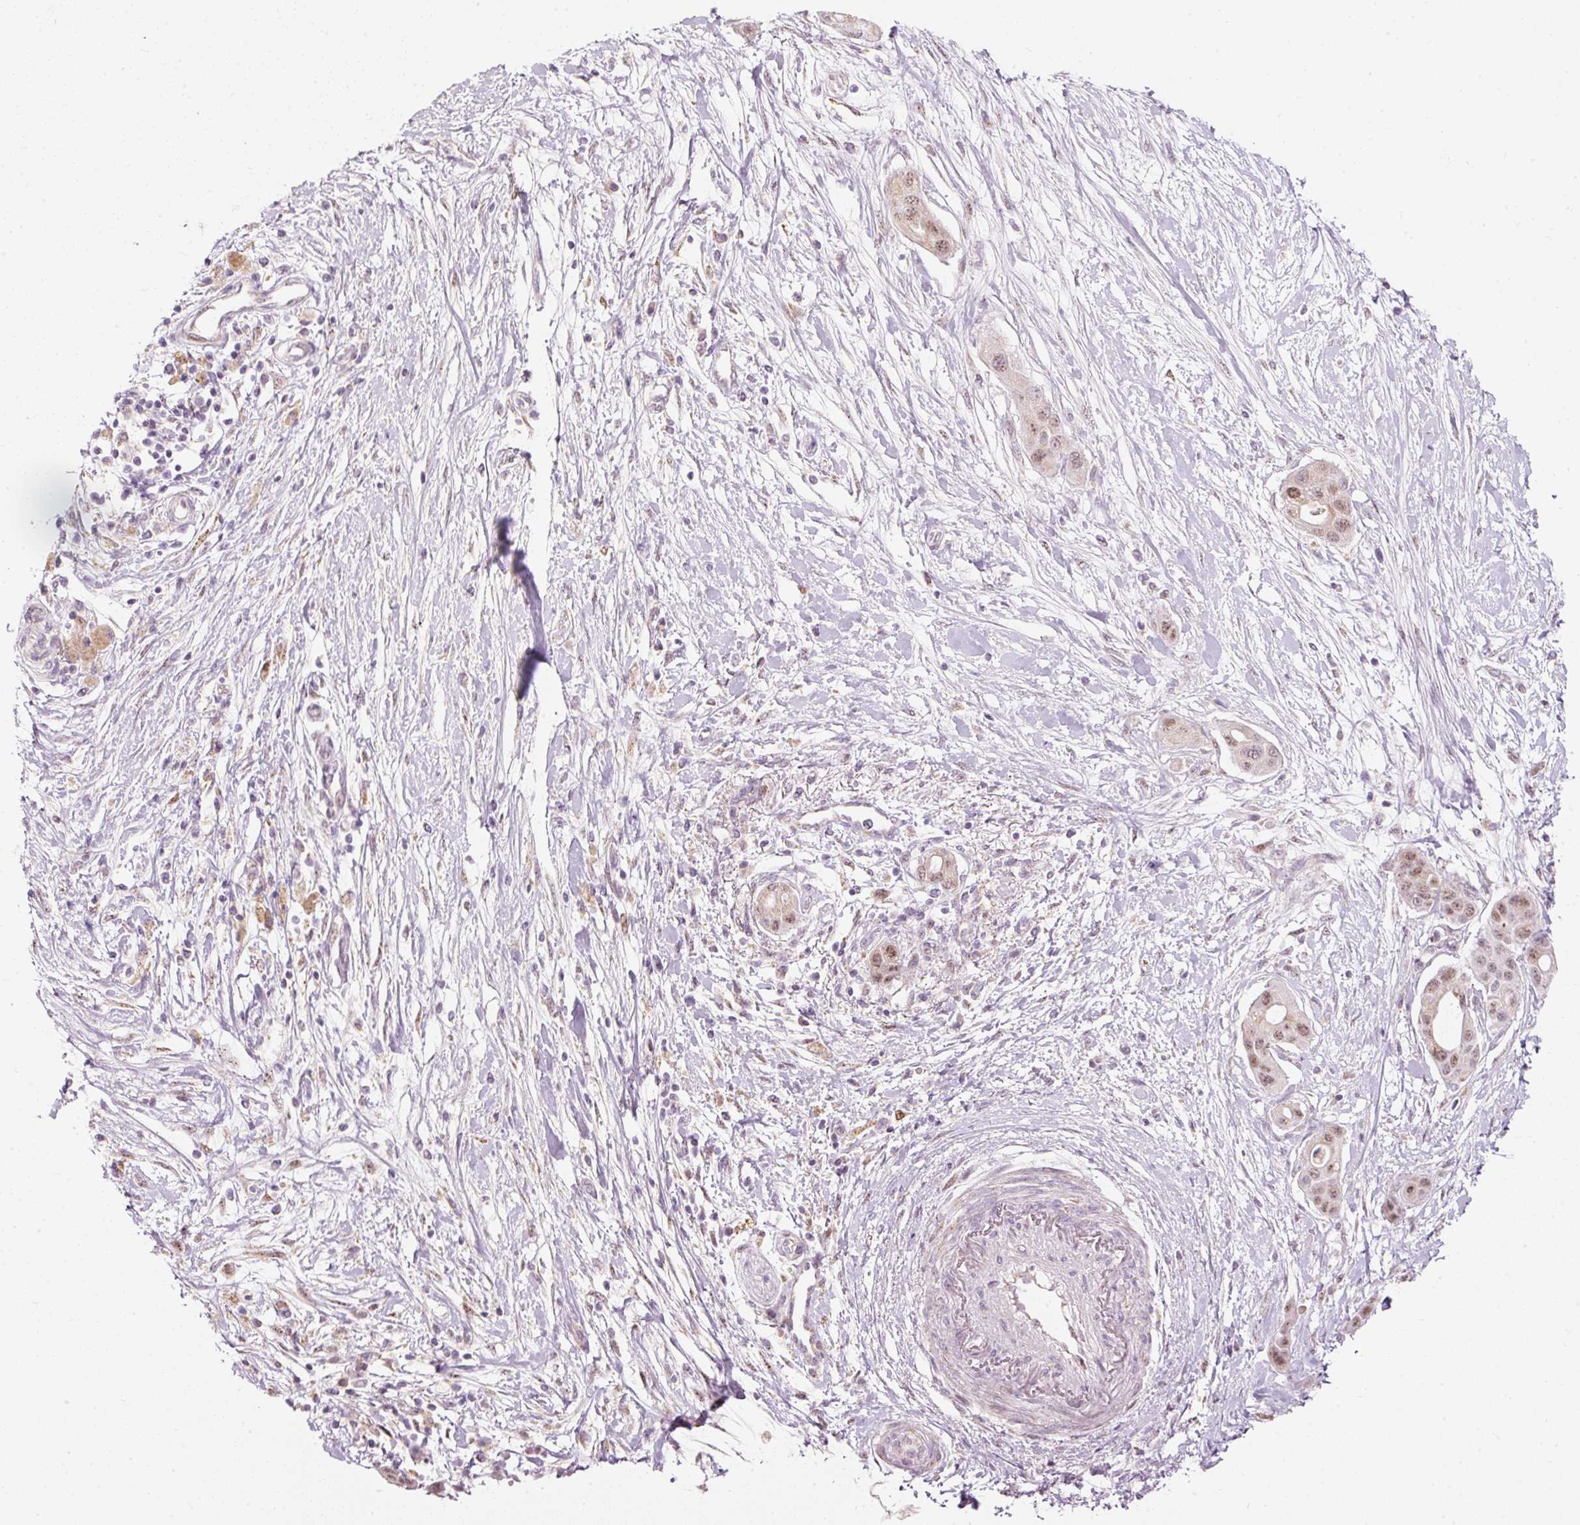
{"staining": {"intensity": "moderate", "quantity": "25%-75%", "location": "nuclear"}, "tissue": "pancreatic cancer", "cell_type": "Tumor cells", "image_type": "cancer", "snomed": [{"axis": "morphology", "description": "Adenocarcinoma, NOS"}, {"axis": "topography", "description": "Pancreas"}], "caption": "Immunohistochemical staining of human adenocarcinoma (pancreatic) displays medium levels of moderate nuclear staining in approximately 25%-75% of tumor cells. Nuclei are stained in blue.", "gene": "RNF39", "patient": {"sex": "male", "age": 68}}